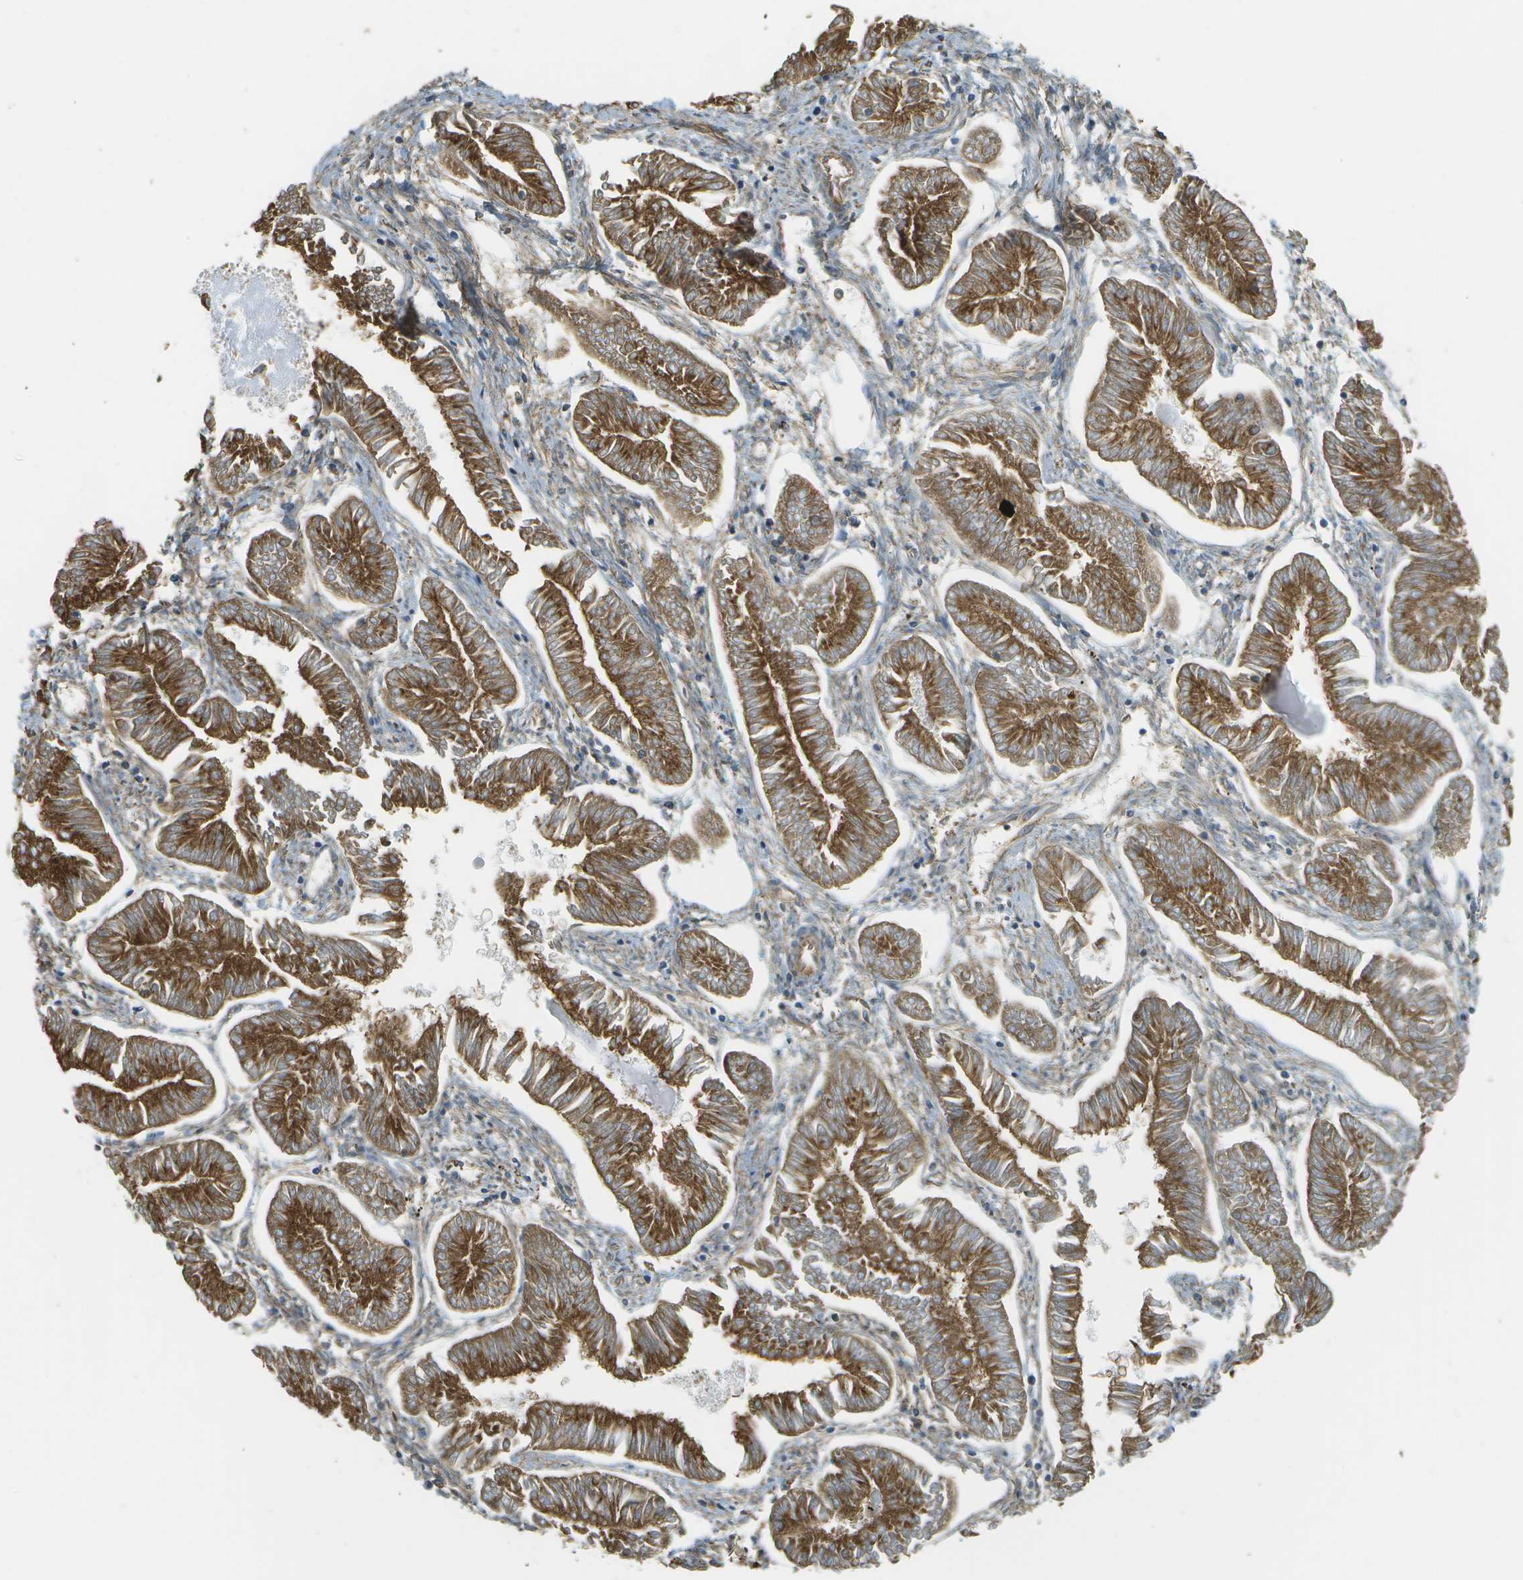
{"staining": {"intensity": "strong", "quantity": ">75%", "location": "cytoplasmic/membranous"}, "tissue": "endometrial cancer", "cell_type": "Tumor cells", "image_type": "cancer", "snomed": [{"axis": "morphology", "description": "Adenocarcinoma, NOS"}, {"axis": "topography", "description": "Endometrium"}], "caption": "An image of human endometrial adenocarcinoma stained for a protein exhibits strong cytoplasmic/membranous brown staining in tumor cells.", "gene": "CLTC", "patient": {"sex": "female", "age": 53}}